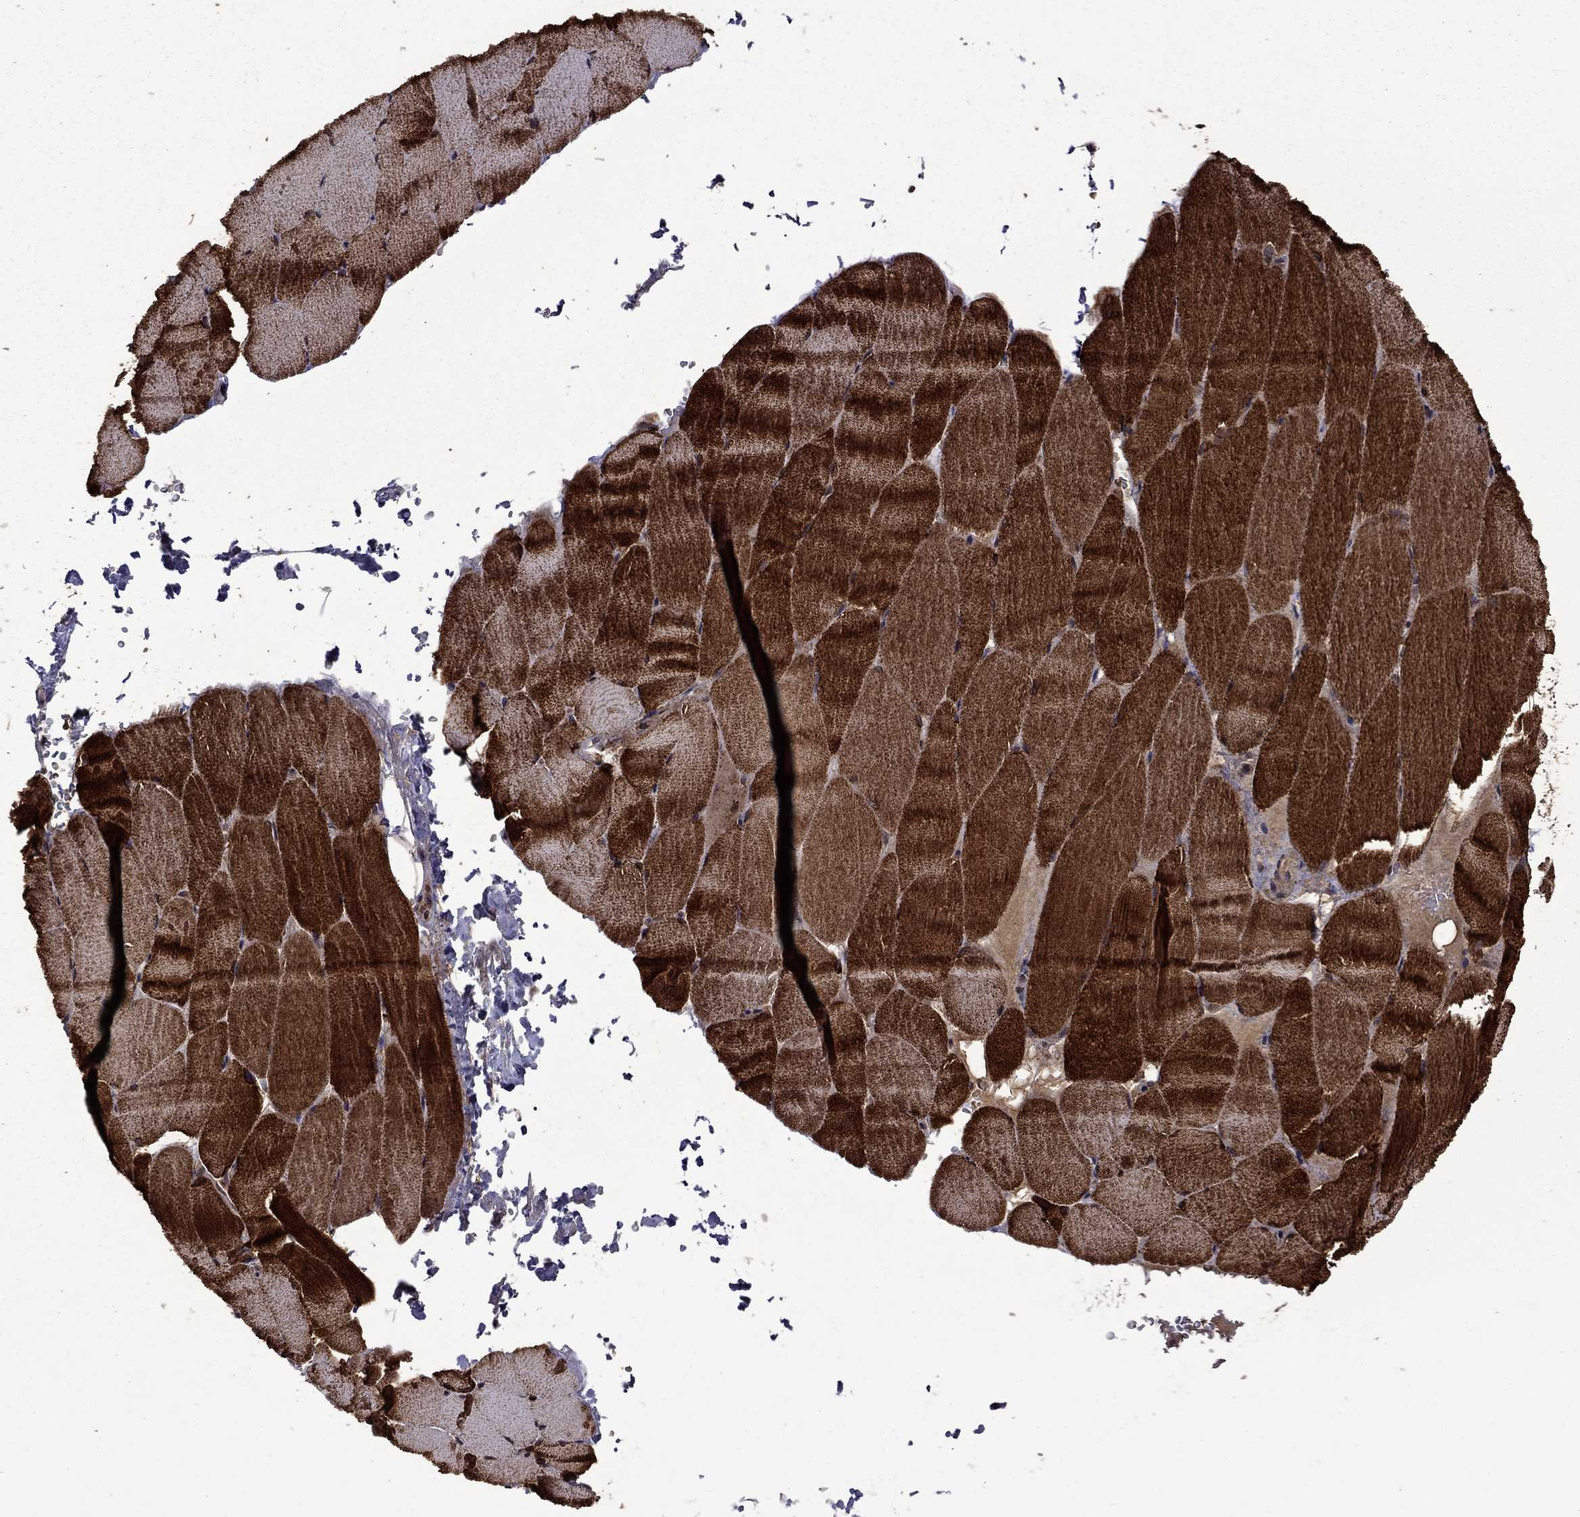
{"staining": {"intensity": "strong", "quantity": ">75%", "location": "cytoplasmic/membranous"}, "tissue": "skeletal muscle", "cell_type": "Myocytes", "image_type": "normal", "snomed": [{"axis": "morphology", "description": "Normal tissue, NOS"}, {"axis": "topography", "description": "Skeletal muscle"}], "caption": "Immunohistochemical staining of normal skeletal muscle shows high levels of strong cytoplasmic/membranous staining in about >75% of myocytes.", "gene": "ITM2B", "patient": {"sex": "female", "age": 37}}